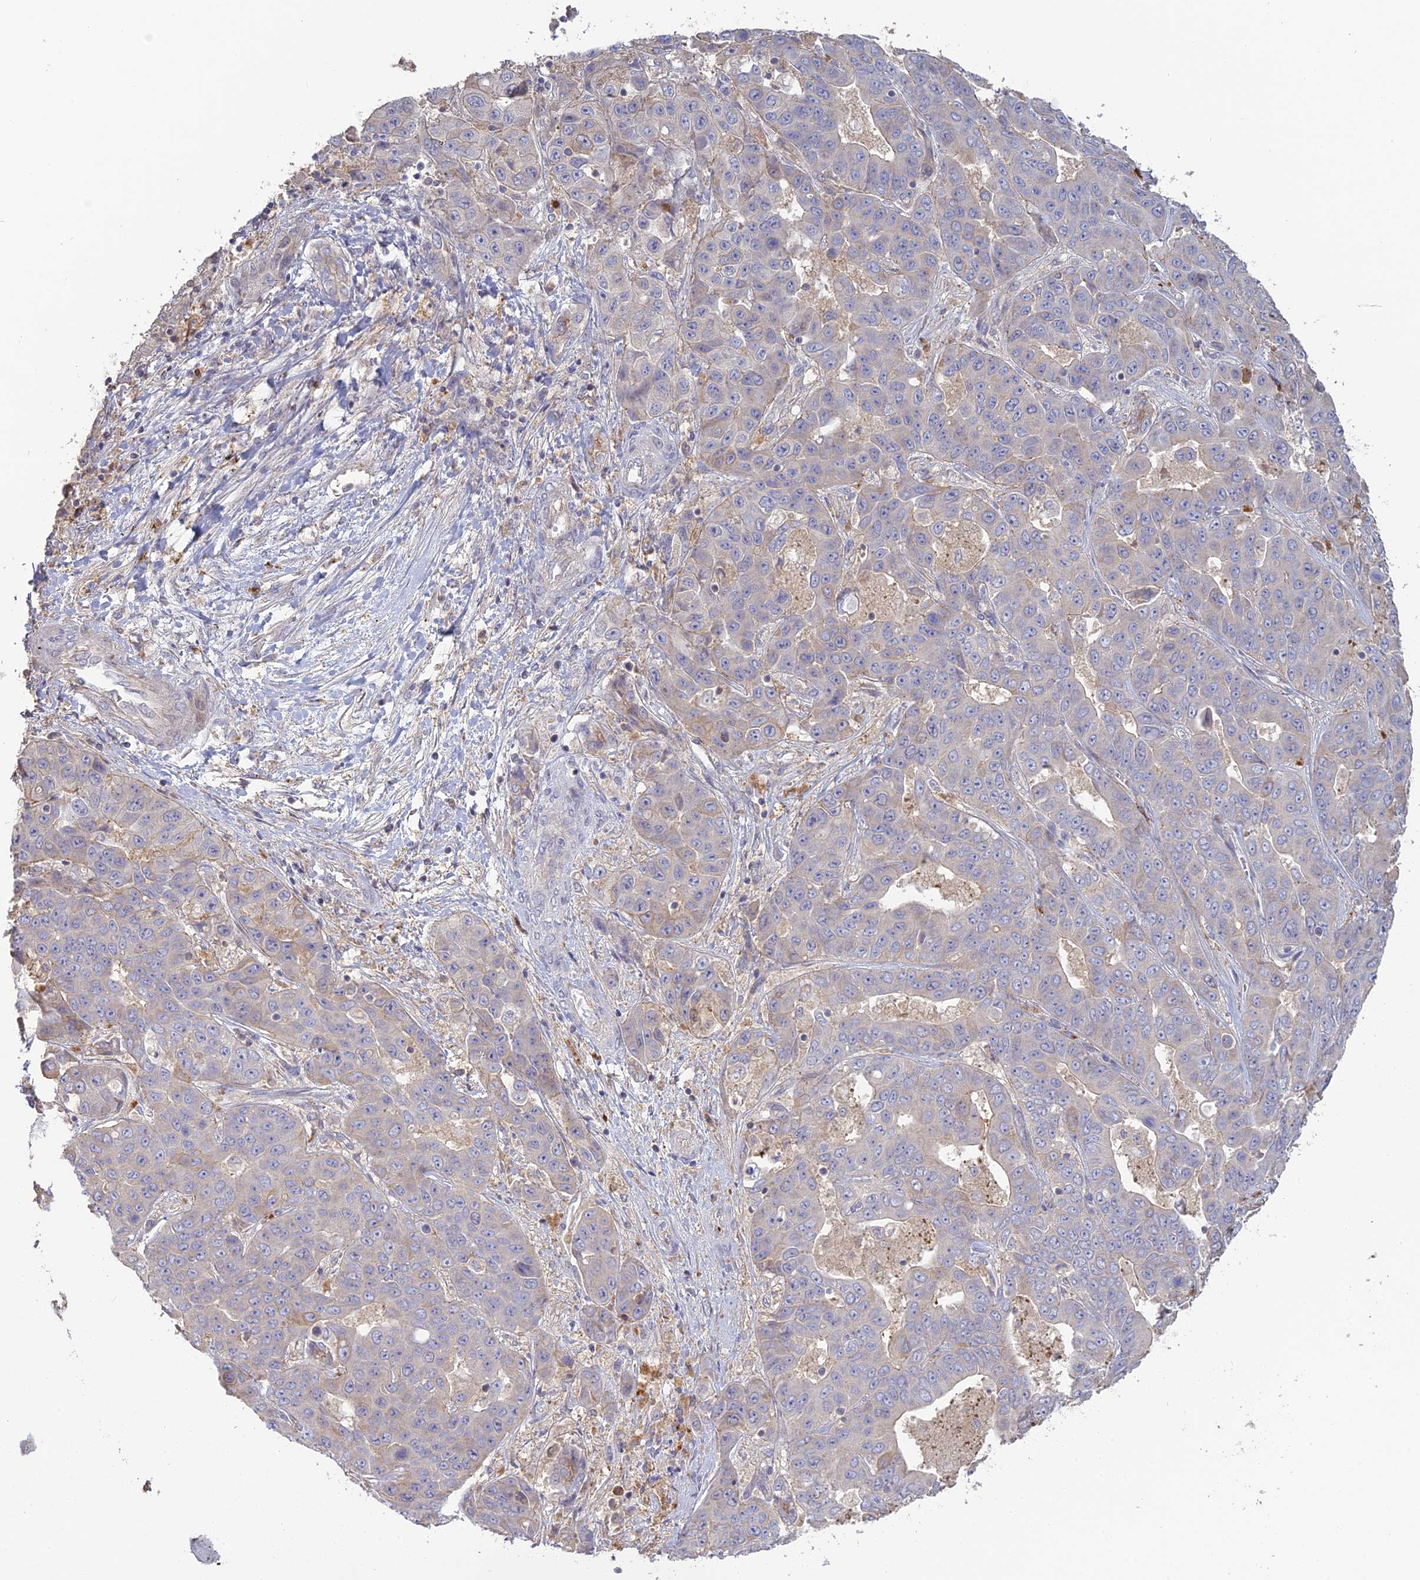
{"staining": {"intensity": "weak", "quantity": "<25%", "location": "cytoplasmic/membranous"}, "tissue": "liver cancer", "cell_type": "Tumor cells", "image_type": "cancer", "snomed": [{"axis": "morphology", "description": "Cholangiocarcinoma"}, {"axis": "topography", "description": "Liver"}], "caption": "DAB (3,3'-diaminobenzidine) immunohistochemical staining of human liver cancer (cholangiocarcinoma) shows no significant positivity in tumor cells.", "gene": "SFT2D2", "patient": {"sex": "female", "age": 52}}